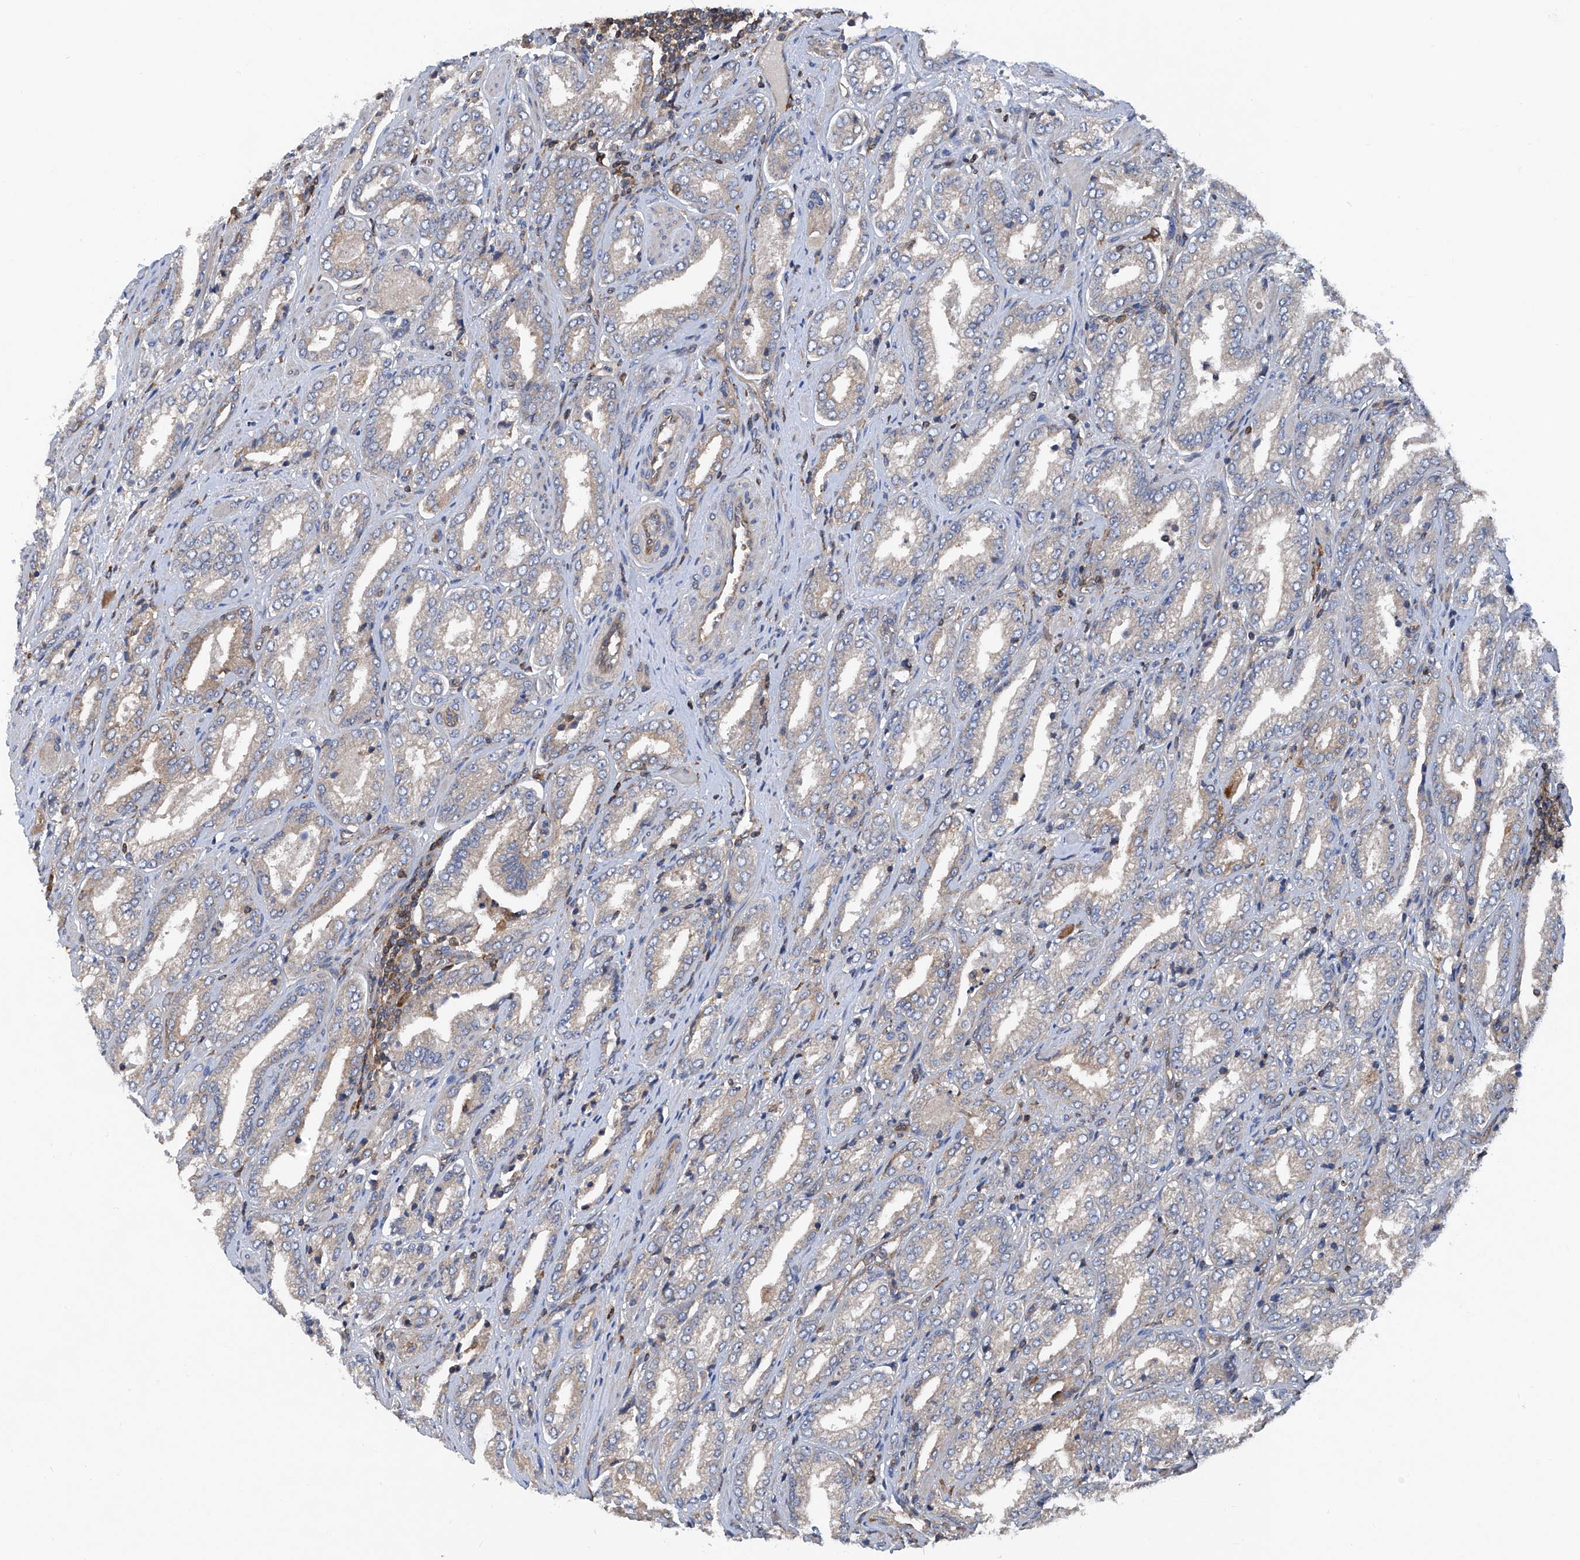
{"staining": {"intensity": "weak", "quantity": "<25%", "location": "cytoplasmic/membranous"}, "tissue": "prostate cancer", "cell_type": "Tumor cells", "image_type": "cancer", "snomed": [{"axis": "morphology", "description": "Adenocarcinoma, Low grade"}, {"axis": "topography", "description": "Prostate"}], "caption": "Prostate adenocarcinoma (low-grade) was stained to show a protein in brown. There is no significant staining in tumor cells. (DAB (3,3'-diaminobenzidine) immunohistochemistry (IHC), high magnification).", "gene": "TRIM38", "patient": {"sex": "male", "age": 62}}